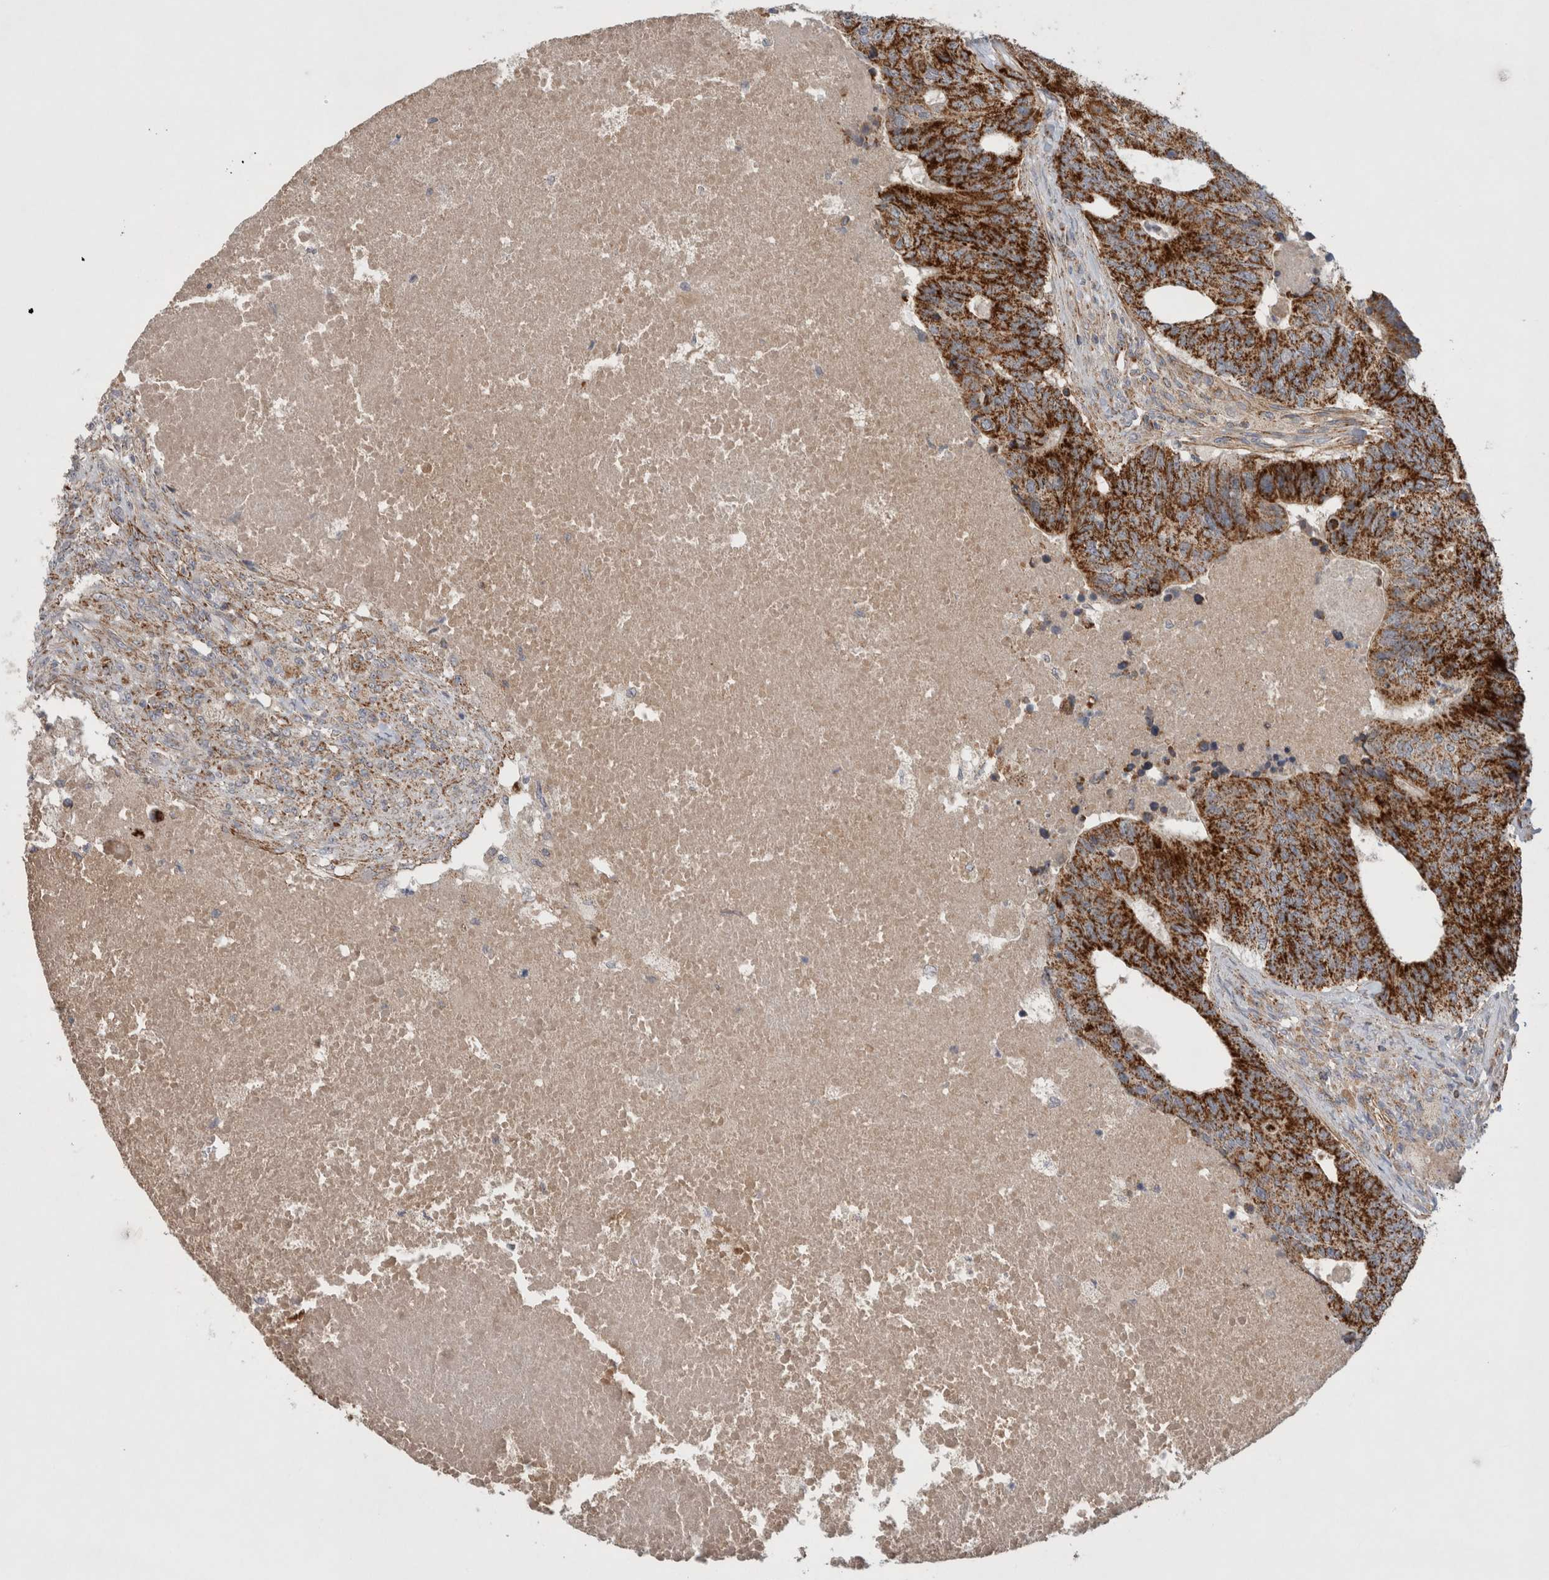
{"staining": {"intensity": "strong", "quantity": ">75%", "location": "cytoplasmic/membranous"}, "tissue": "colorectal cancer", "cell_type": "Tumor cells", "image_type": "cancer", "snomed": [{"axis": "morphology", "description": "Adenocarcinoma, NOS"}, {"axis": "topography", "description": "Colon"}], "caption": "An immunohistochemistry (IHC) photomicrograph of neoplastic tissue is shown. Protein staining in brown shows strong cytoplasmic/membranous positivity in adenocarcinoma (colorectal) within tumor cells. (DAB (3,3'-diaminobenzidine) IHC with brightfield microscopy, high magnification).", "gene": "MRPS28", "patient": {"sex": "female", "age": 67}}